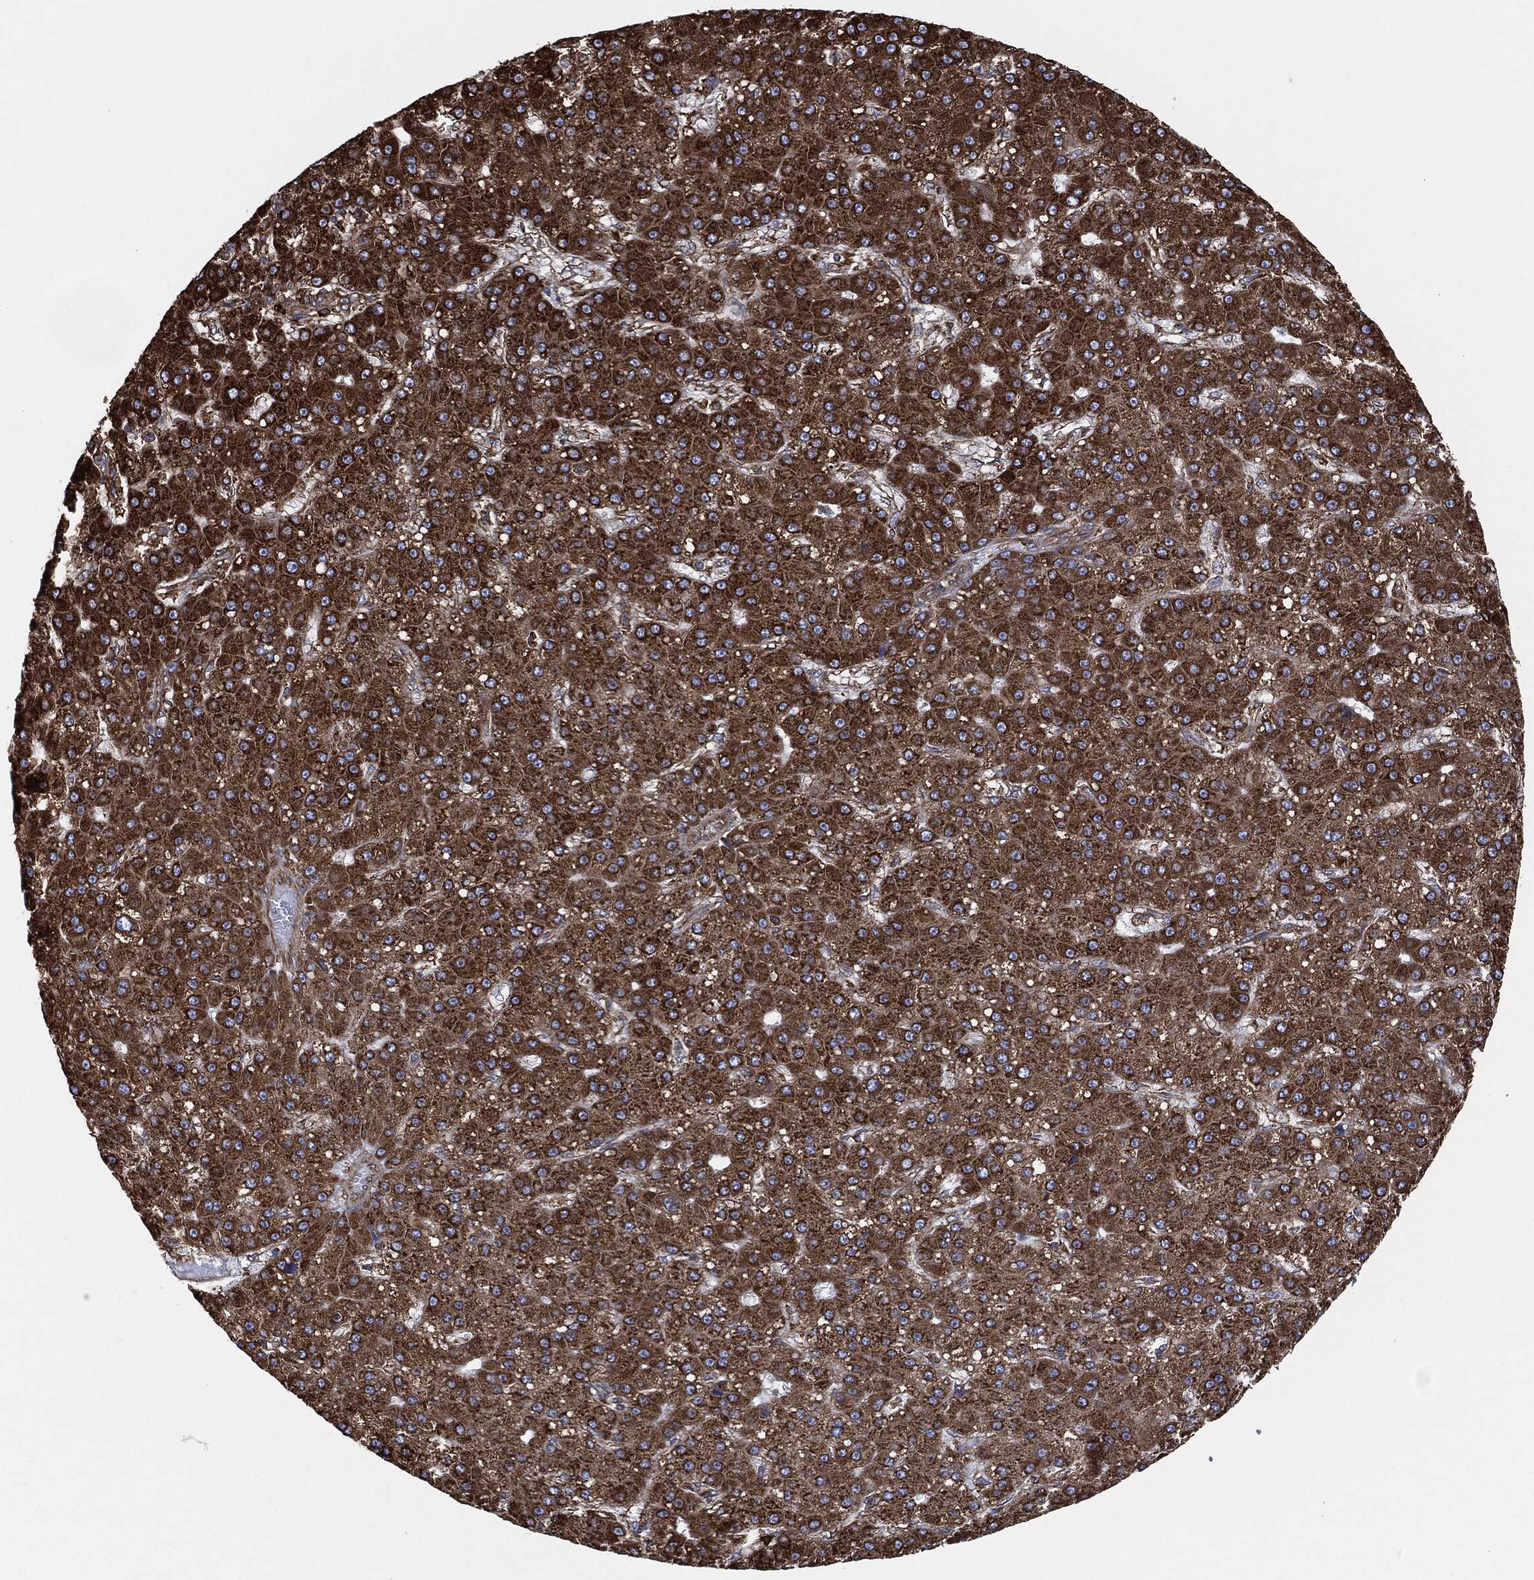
{"staining": {"intensity": "strong", "quantity": ">75%", "location": "cytoplasmic/membranous"}, "tissue": "liver cancer", "cell_type": "Tumor cells", "image_type": "cancer", "snomed": [{"axis": "morphology", "description": "Carcinoma, Hepatocellular, NOS"}, {"axis": "topography", "description": "Liver"}], "caption": "This is an image of IHC staining of liver hepatocellular carcinoma, which shows strong positivity in the cytoplasmic/membranous of tumor cells.", "gene": "AMFR", "patient": {"sex": "male", "age": 67}}